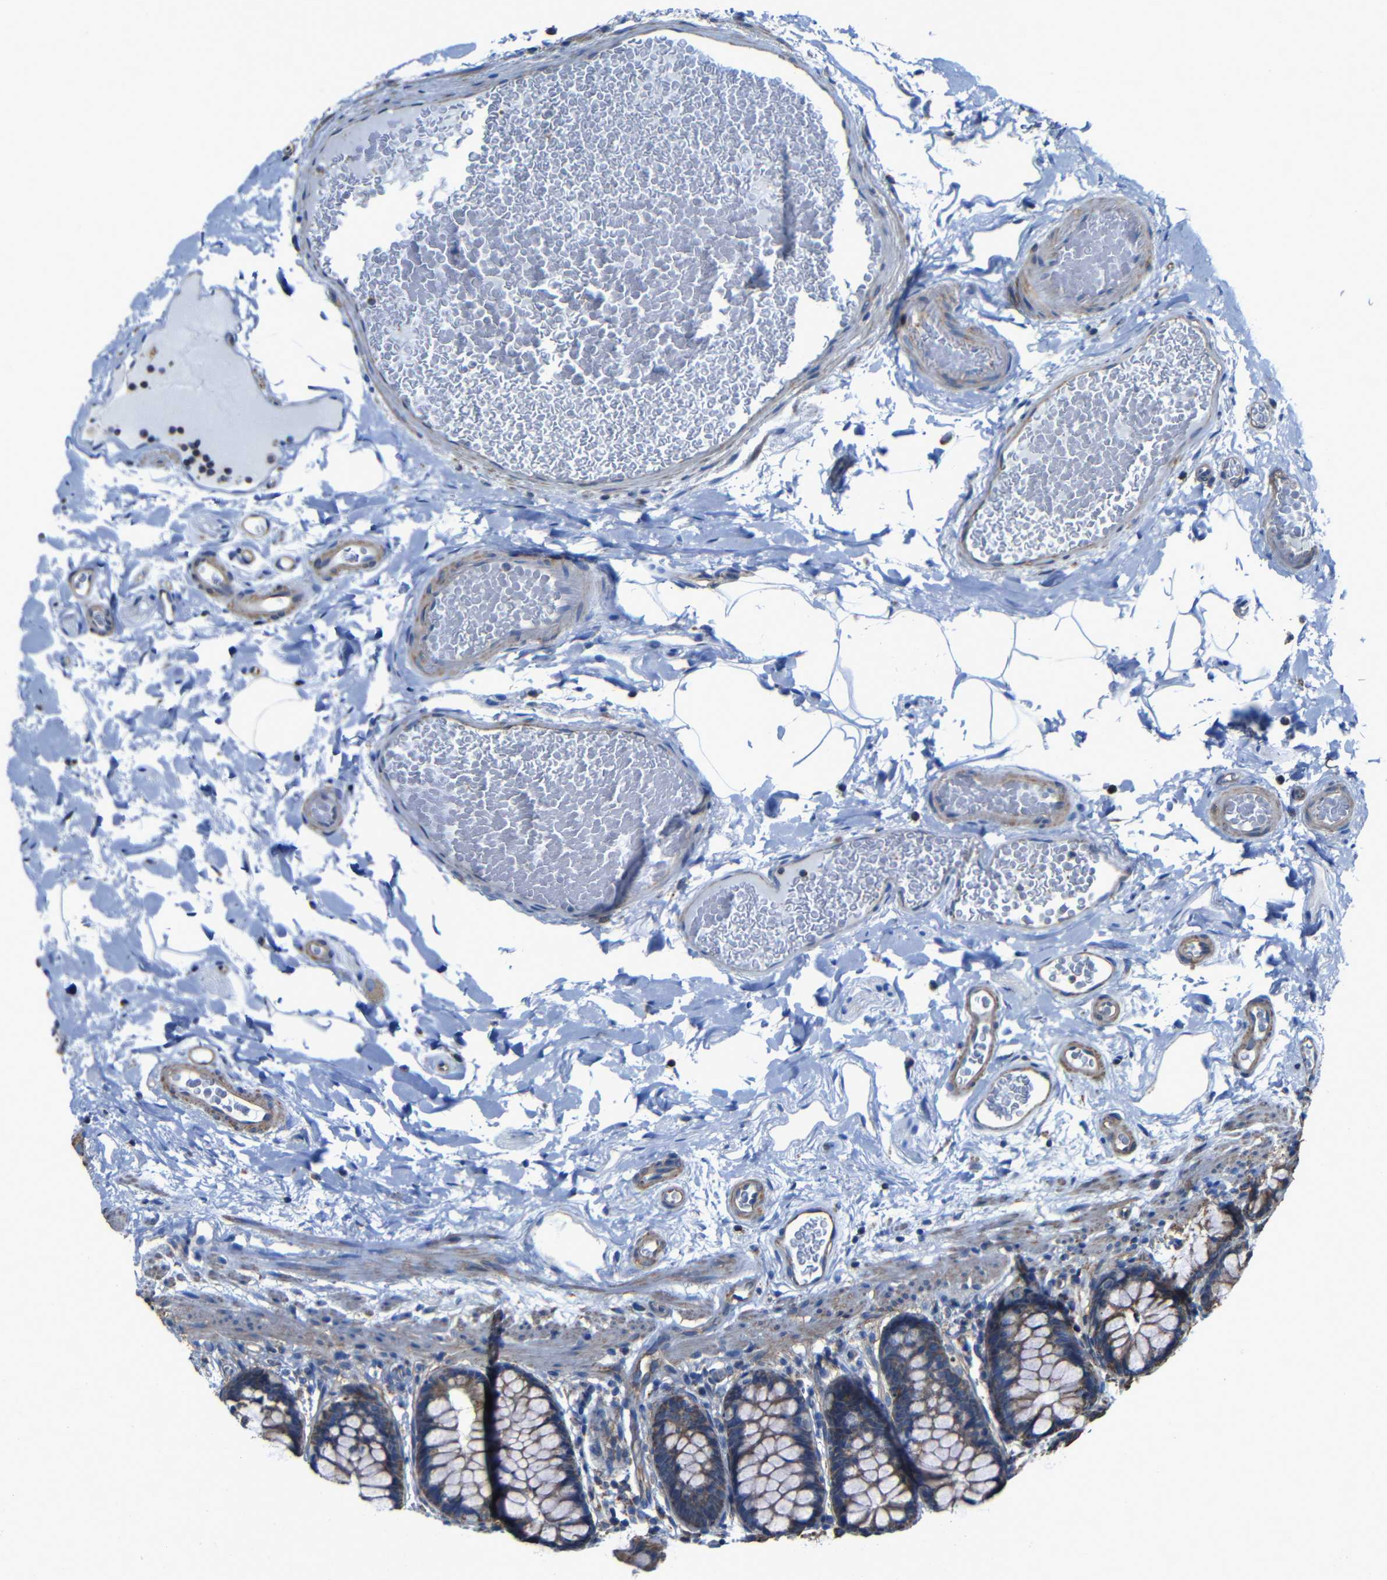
{"staining": {"intensity": "weak", "quantity": ">75%", "location": "cytoplasmic/membranous"}, "tissue": "colon", "cell_type": "Endothelial cells", "image_type": "normal", "snomed": [{"axis": "morphology", "description": "Normal tissue, NOS"}, {"axis": "topography", "description": "Colon"}], "caption": "Brown immunohistochemical staining in normal colon reveals weak cytoplasmic/membranous positivity in approximately >75% of endothelial cells. (DAB IHC, brown staining for protein, blue staining for nuclei).", "gene": "INTS6L", "patient": {"sex": "female", "age": 80}}